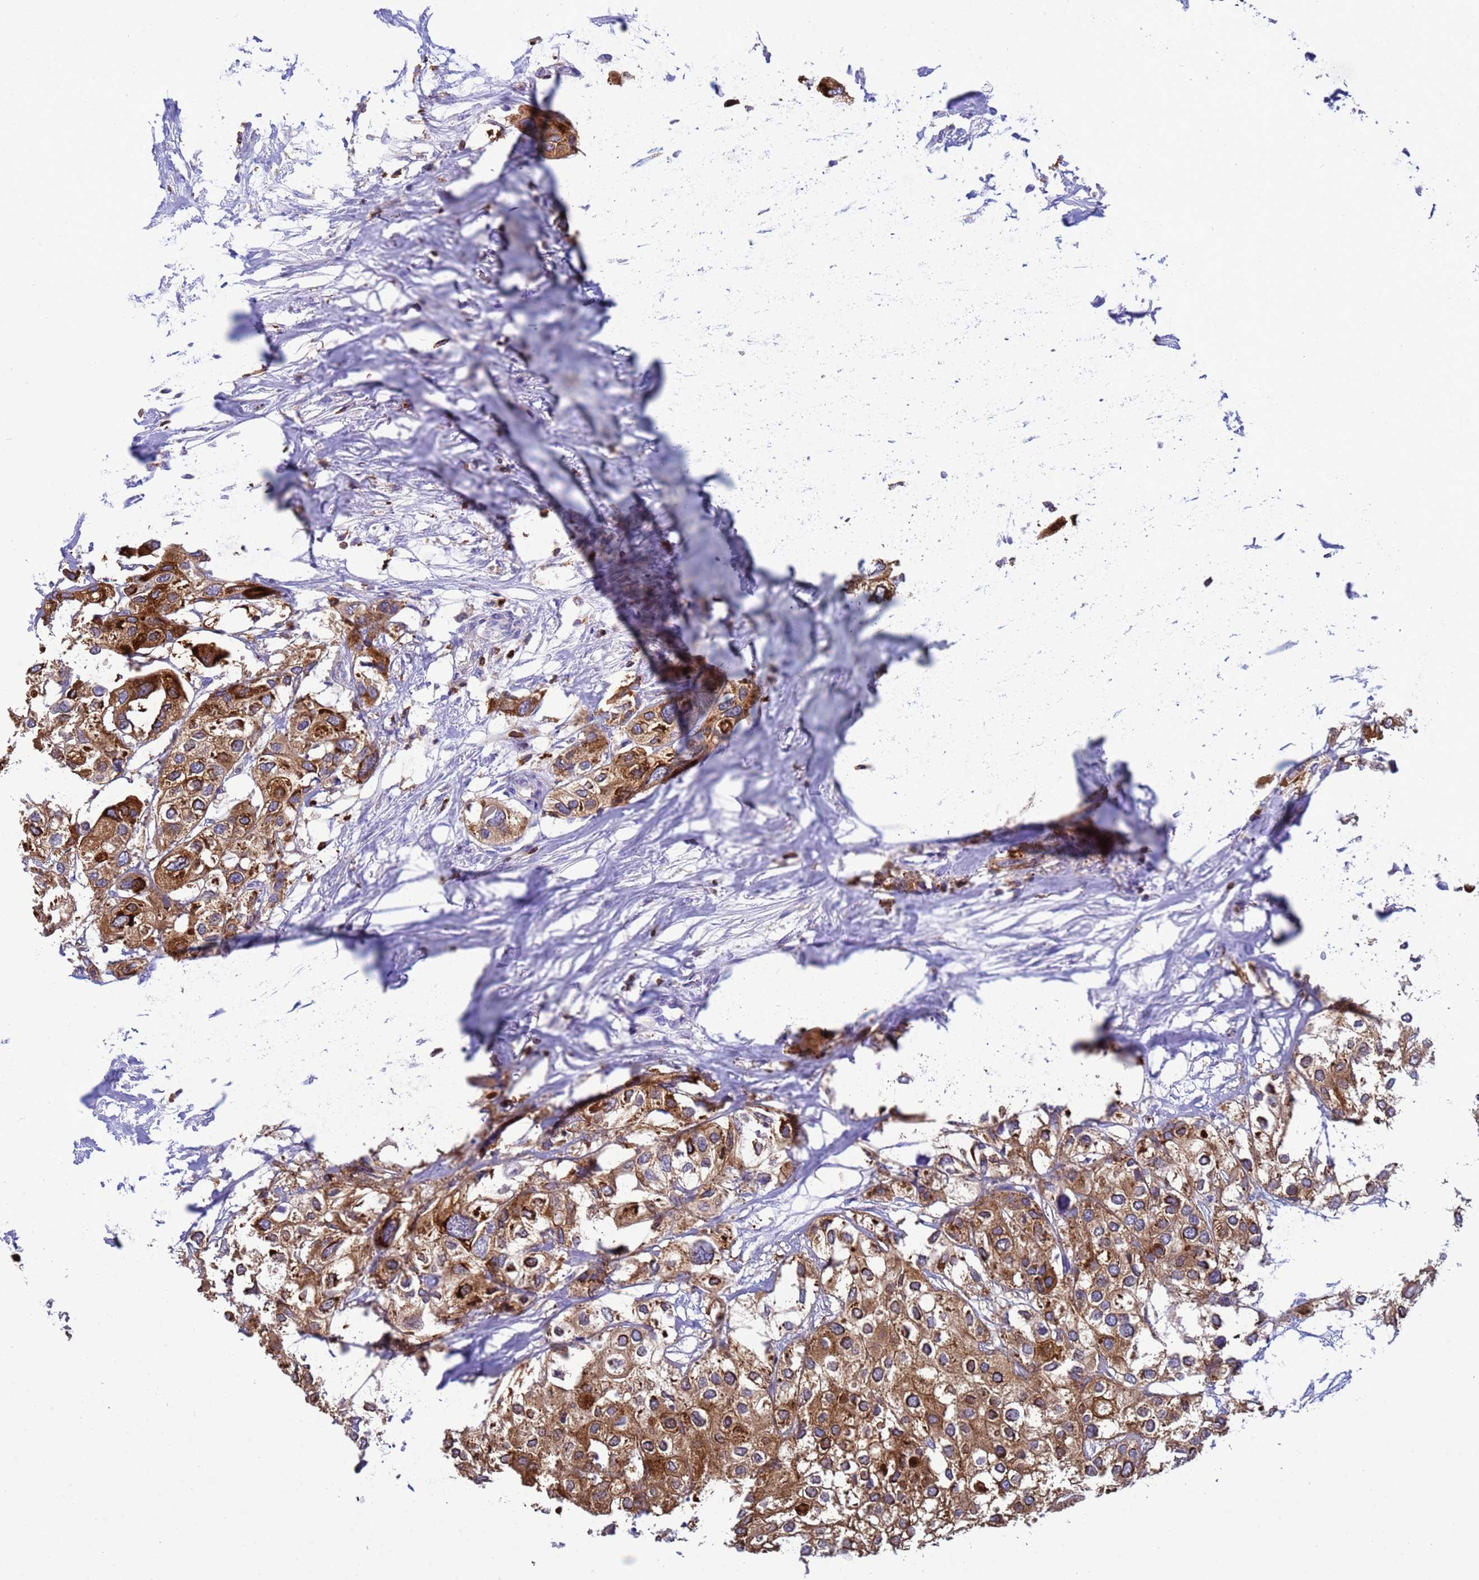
{"staining": {"intensity": "moderate", "quantity": ">75%", "location": "cytoplasmic/membranous"}, "tissue": "urothelial cancer", "cell_type": "Tumor cells", "image_type": "cancer", "snomed": [{"axis": "morphology", "description": "Urothelial carcinoma, High grade"}, {"axis": "topography", "description": "Urinary bladder"}], "caption": "Immunohistochemical staining of human urothelial cancer demonstrates moderate cytoplasmic/membranous protein staining in about >75% of tumor cells.", "gene": "EZR", "patient": {"sex": "male", "age": 64}}